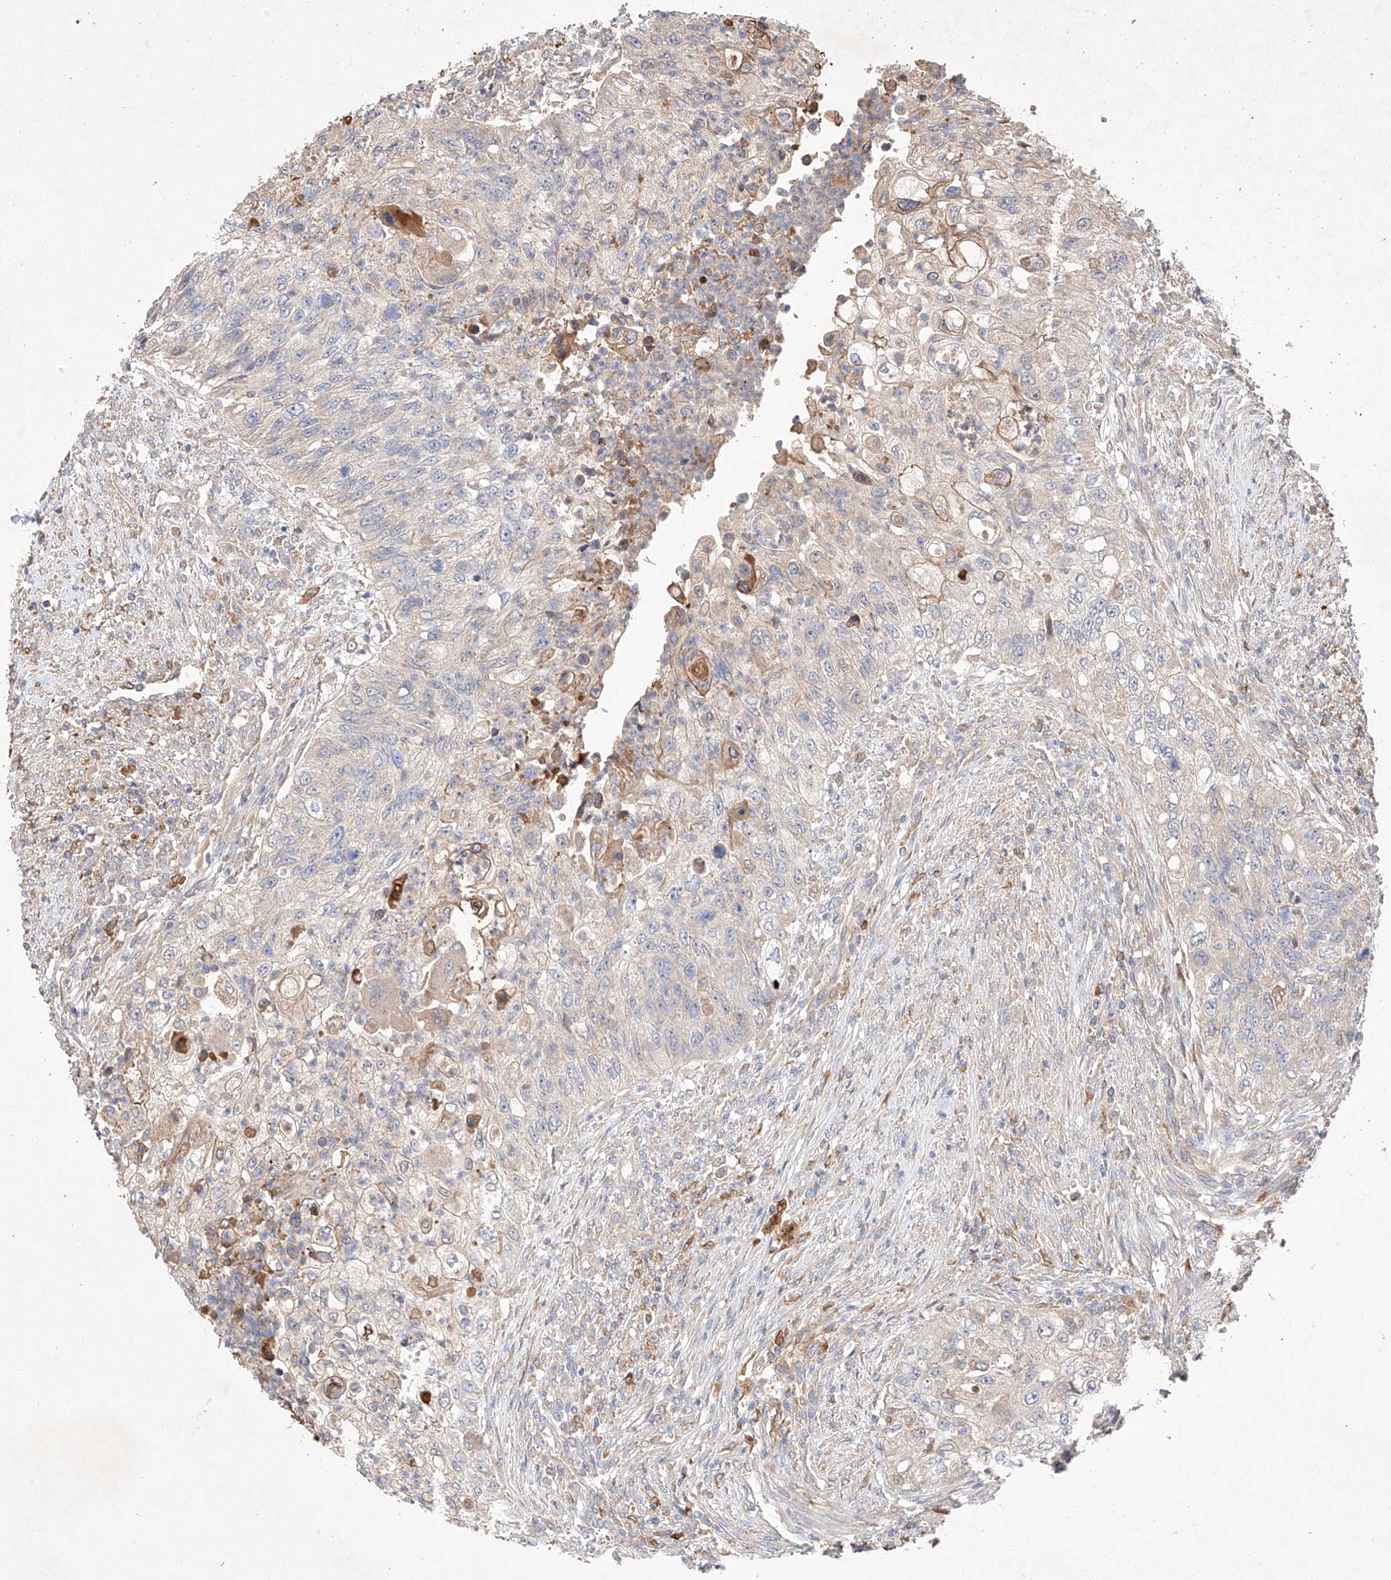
{"staining": {"intensity": "weak", "quantity": "<25%", "location": "cytoplasmic/membranous"}, "tissue": "urothelial cancer", "cell_type": "Tumor cells", "image_type": "cancer", "snomed": [{"axis": "morphology", "description": "Urothelial carcinoma, High grade"}, {"axis": "topography", "description": "Urinary bladder"}], "caption": "High power microscopy histopathology image of an immunohistochemistry photomicrograph of urothelial cancer, revealing no significant positivity in tumor cells. The staining was performed using DAB (3,3'-diaminobenzidine) to visualize the protein expression in brown, while the nuclei were stained in blue with hematoxylin (Magnification: 20x).", "gene": "C6orf62", "patient": {"sex": "female", "age": 60}}